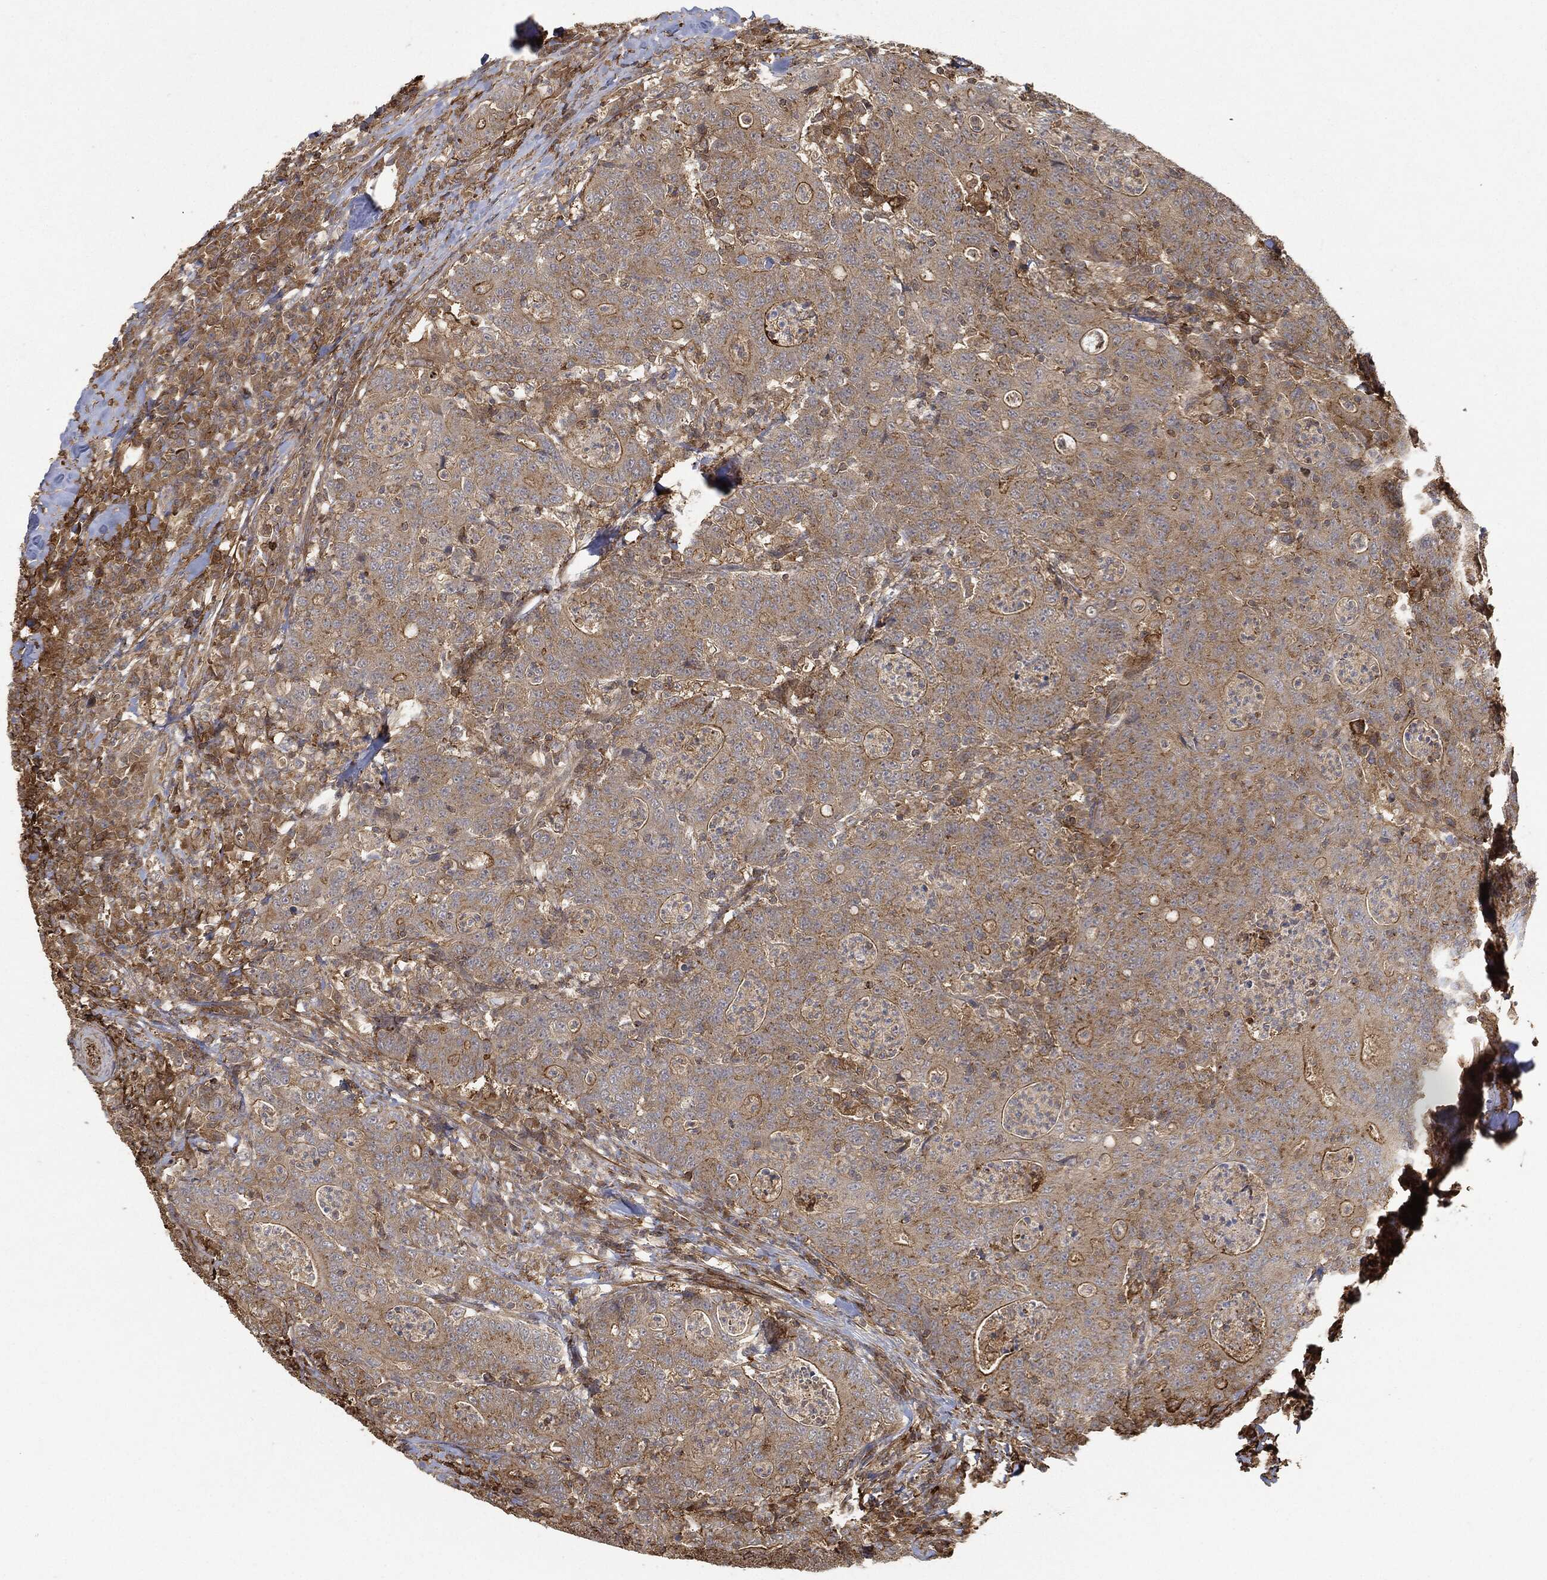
{"staining": {"intensity": "moderate", "quantity": "25%-75%", "location": "cytoplasmic/membranous"}, "tissue": "colorectal cancer", "cell_type": "Tumor cells", "image_type": "cancer", "snomed": [{"axis": "morphology", "description": "Adenocarcinoma, NOS"}, {"axis": "topography", "description": "Colon"}], "caption": "Brown immunohistochemical staining in colorectal cancer demonstrates moderate cytoplasmic/membranous expression in about 25%-75% of tumor cells. (DAB IHC with brightfield microscopy, high magnification).", "gene": "TPT1", "patient": {"sex": "male", "age": 70}}